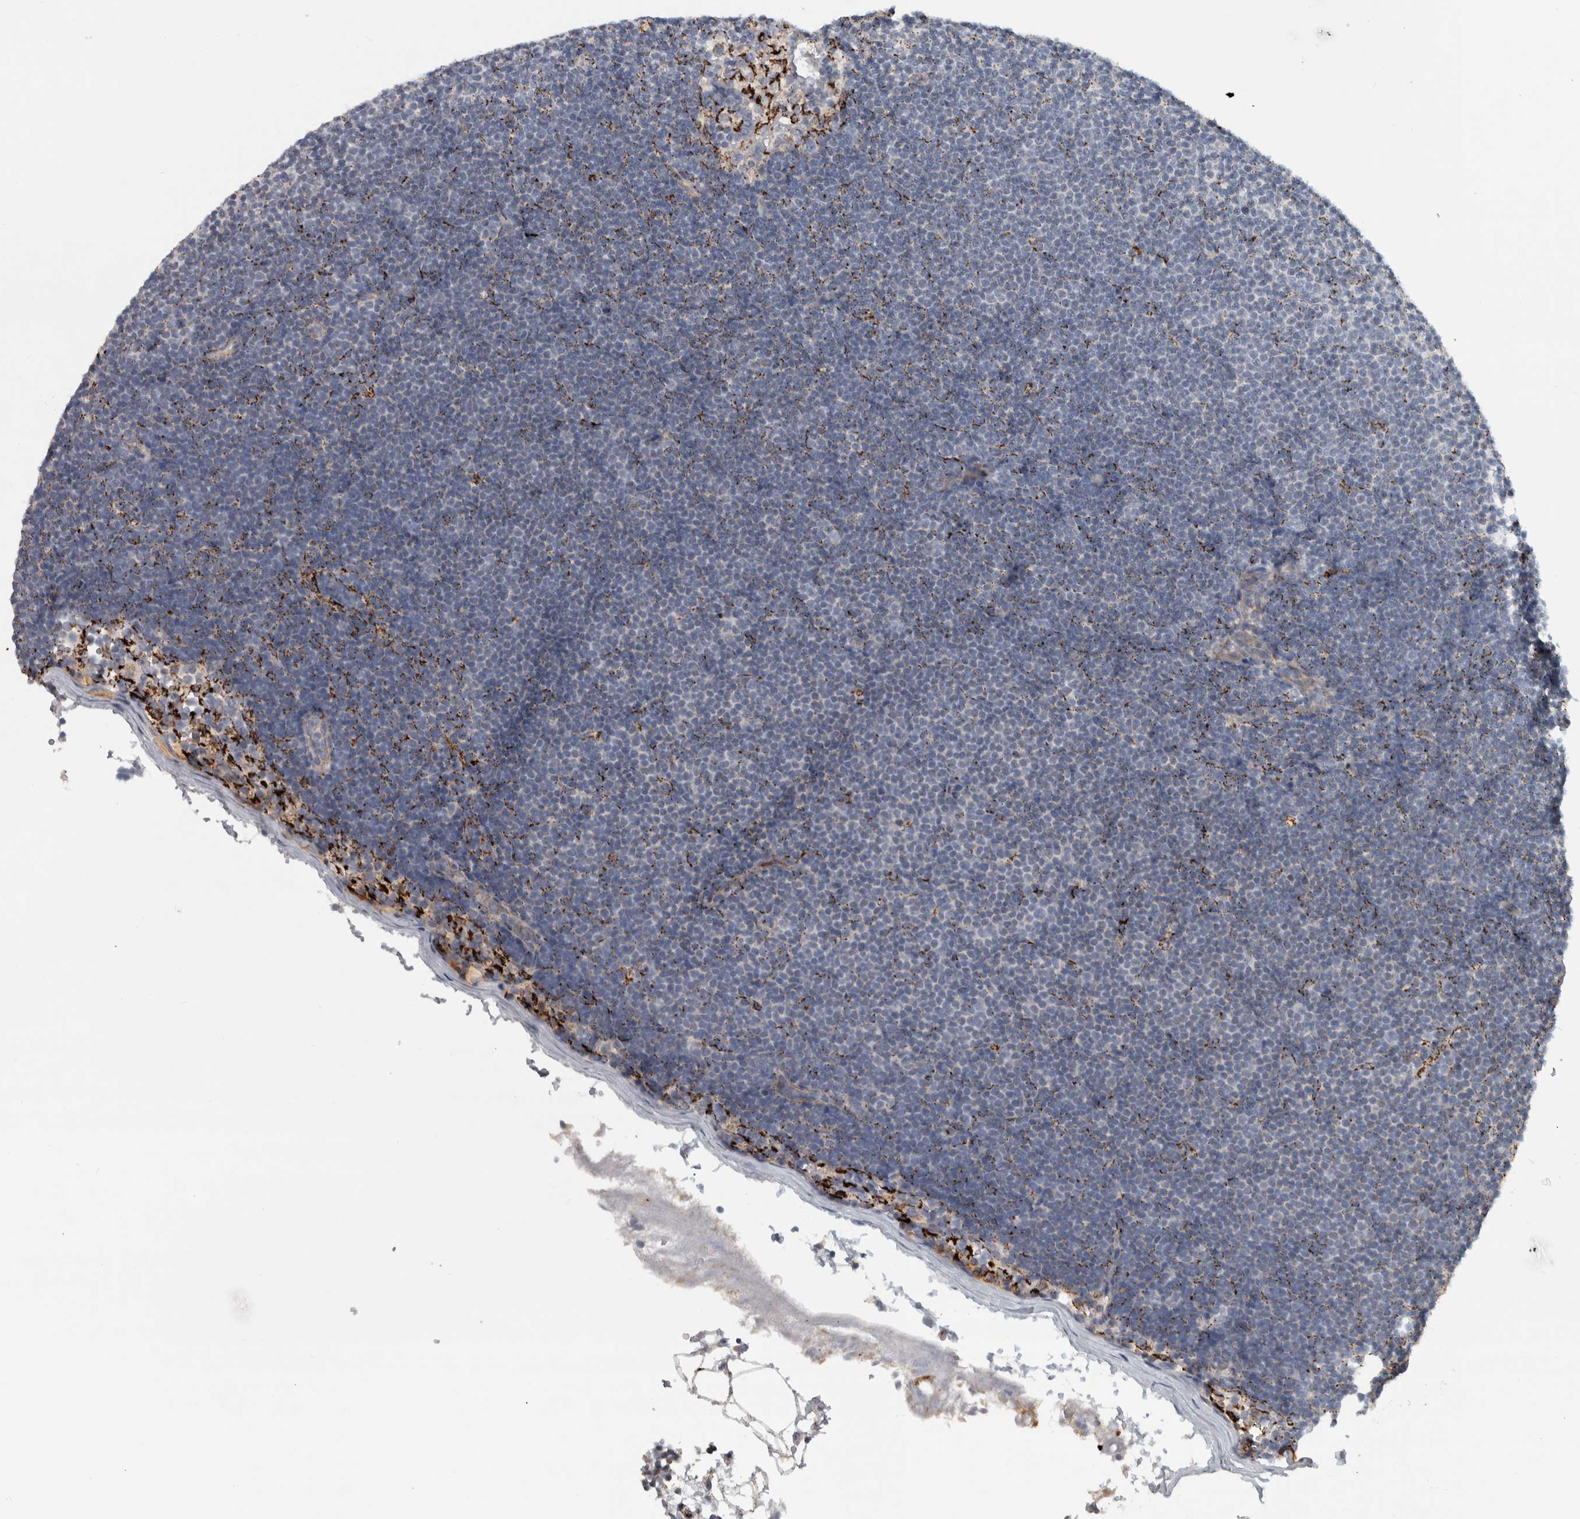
{"staining": {"intensity": "negative", "quantity": "none", "location": "none"}, "tissue": "lymphoma", "cell_type": "Tumor cells", "image_type": "cancer", "snomed": [{"axis": "morphology", "description": "Malignant lymphoma, non-Hodgkin's type, Low grade"}, {"axis": "topography", "description": "Lymph node"}], "caption": "This photomicrograph is of malignant lymphoma, non-Hodgkin's type (low-grade) stained with IHC to label a protein in brown with the nuclei are counter-stained blue. There is no staining in tumor cells.", "gene": "FAM78A", "patient": {"sex": "female", "age": 53}}